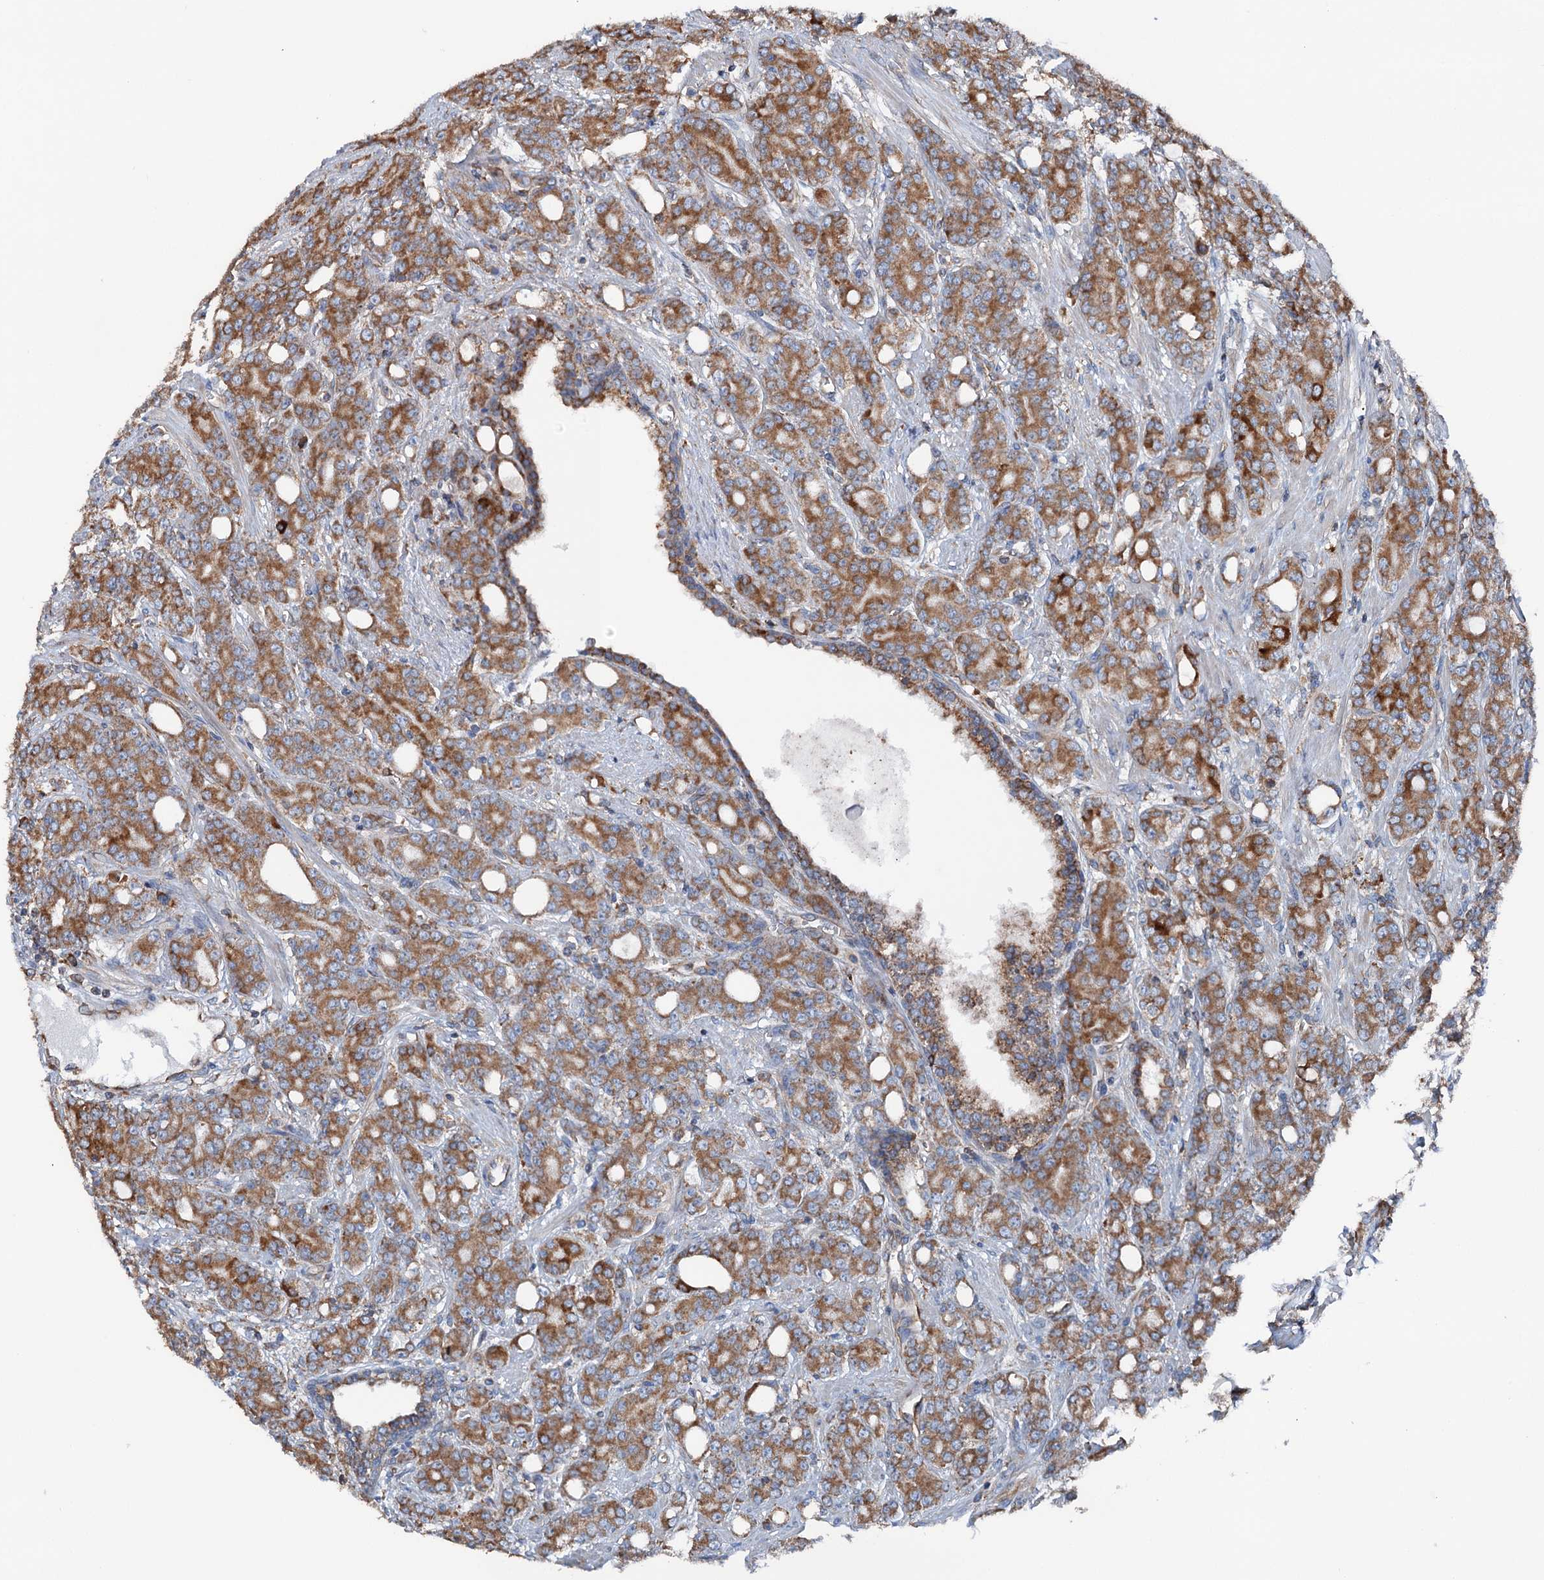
{"staining": {"intensity": "moderate", "quantity": ">75%", "location": "cytoplasmic/membranous"}, "tissue": "prostate cancer", "cell_type": "Tumor cells", "image_type": "cancer", "snomed": [{"axis": "morphology", "description": "Adenocarcinoma, High grade"}, {"axis": "topography", "description": "Prostate"}], "caption": "Protein staining exhibits moderate cytoplasmic/membranous positivity in about >75% of tumor cells in adenocarcinoma (high-grade) (prostate). (IHC, brightfield microscopy, high magnification).", "gene": "ERP29", "patient": {"sex": "male", "age": 62}}